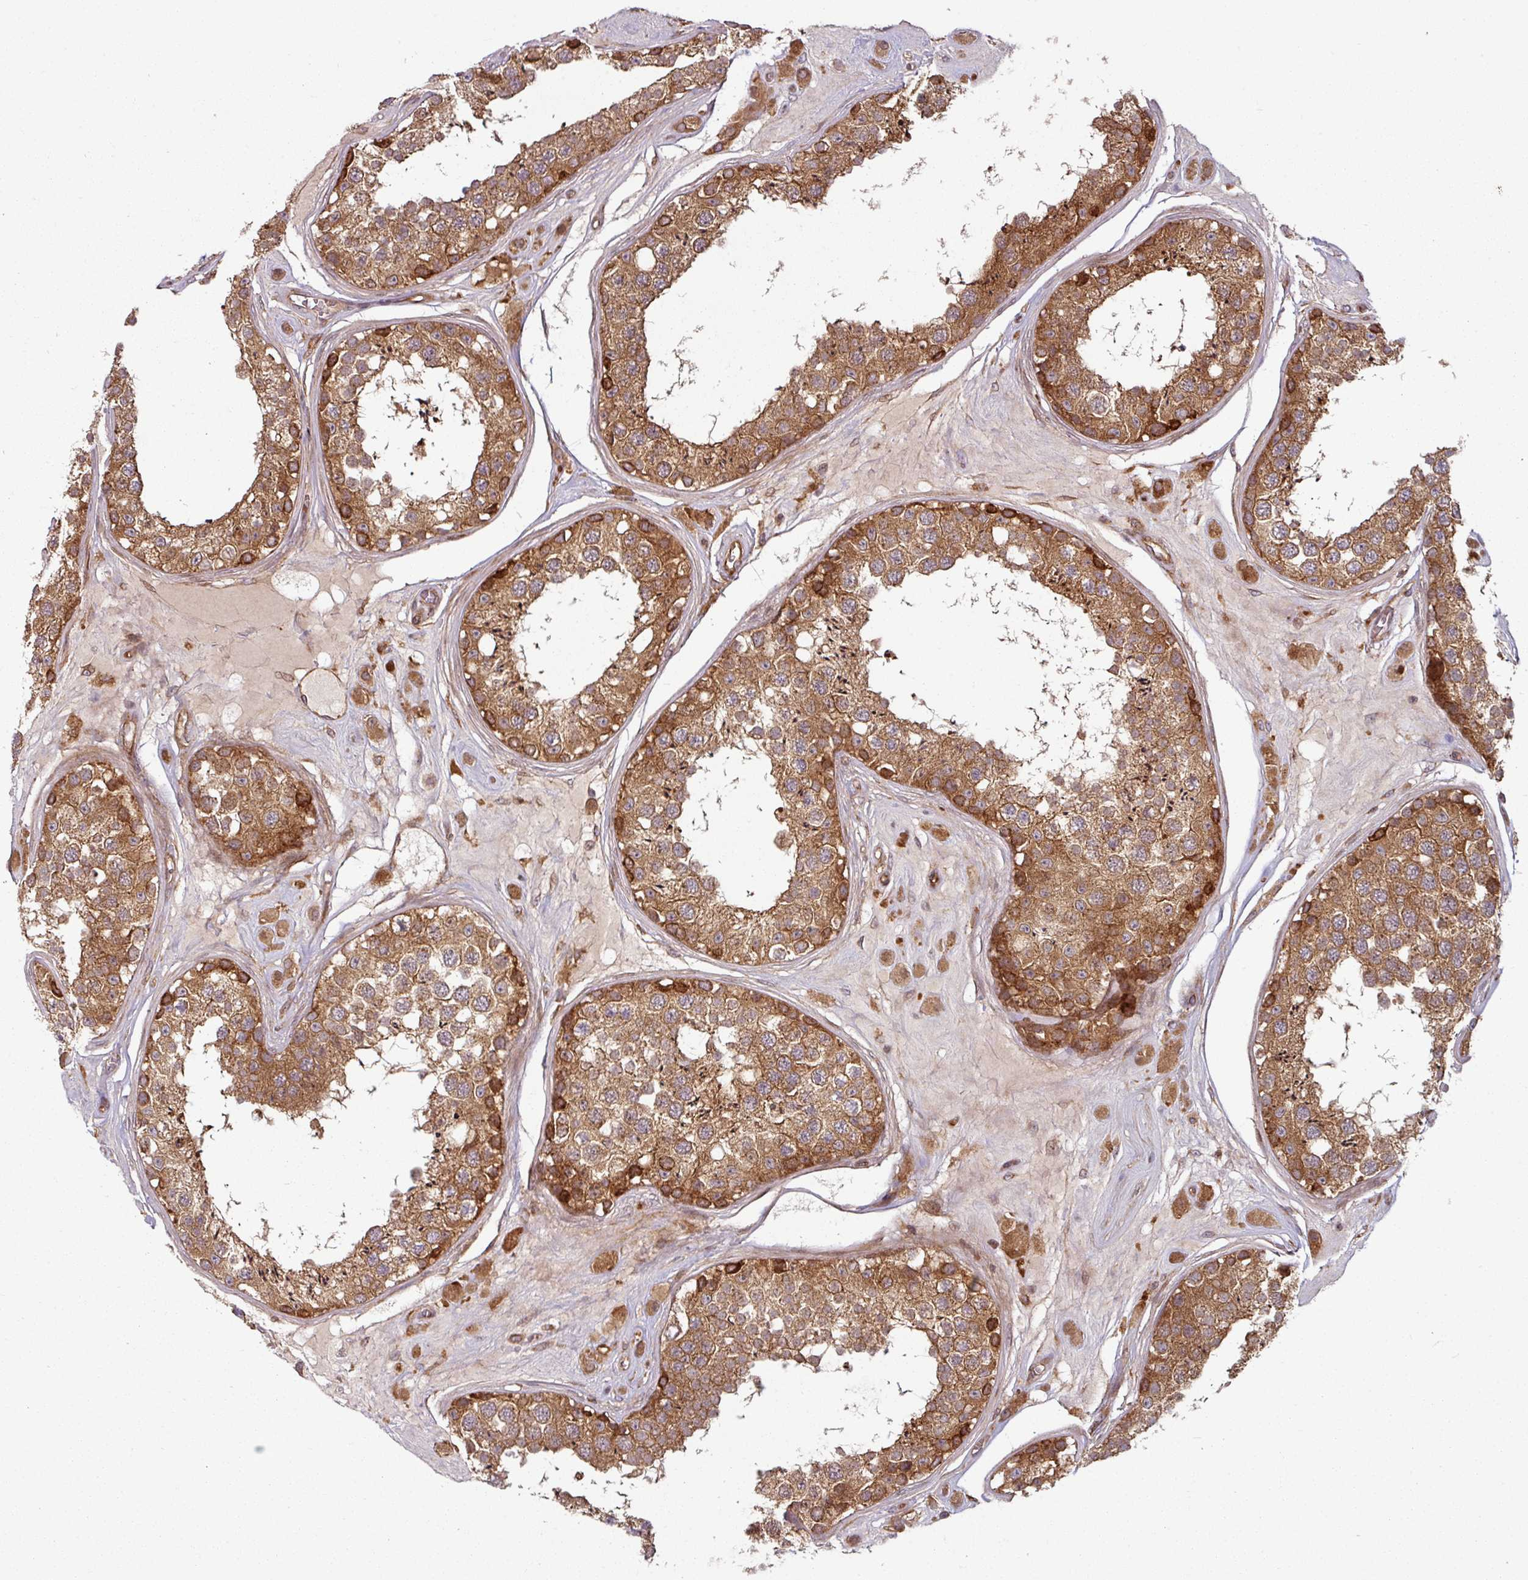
{"staining": {"intensity": "moderate", "quantity": ">75%", "location": "cytoplasmic/membranous"}, "tissue": "testis", "cell_type": "Cells in seminiferous ducts", "image_type": "normal", "snomed": [{"axis": "morphology", "description": "Normal tissue, NOS"}, {"axis": "topography", "description": "Testis"}], "caption": "IHC of unremarkable human testis reveals medium levels of moderate cytoplasmic/membranous staining in approximately >75% of cells in seminiferous ducts.", "gene": "RAB5A", "patient": {"sex": "male", "age": 25}}